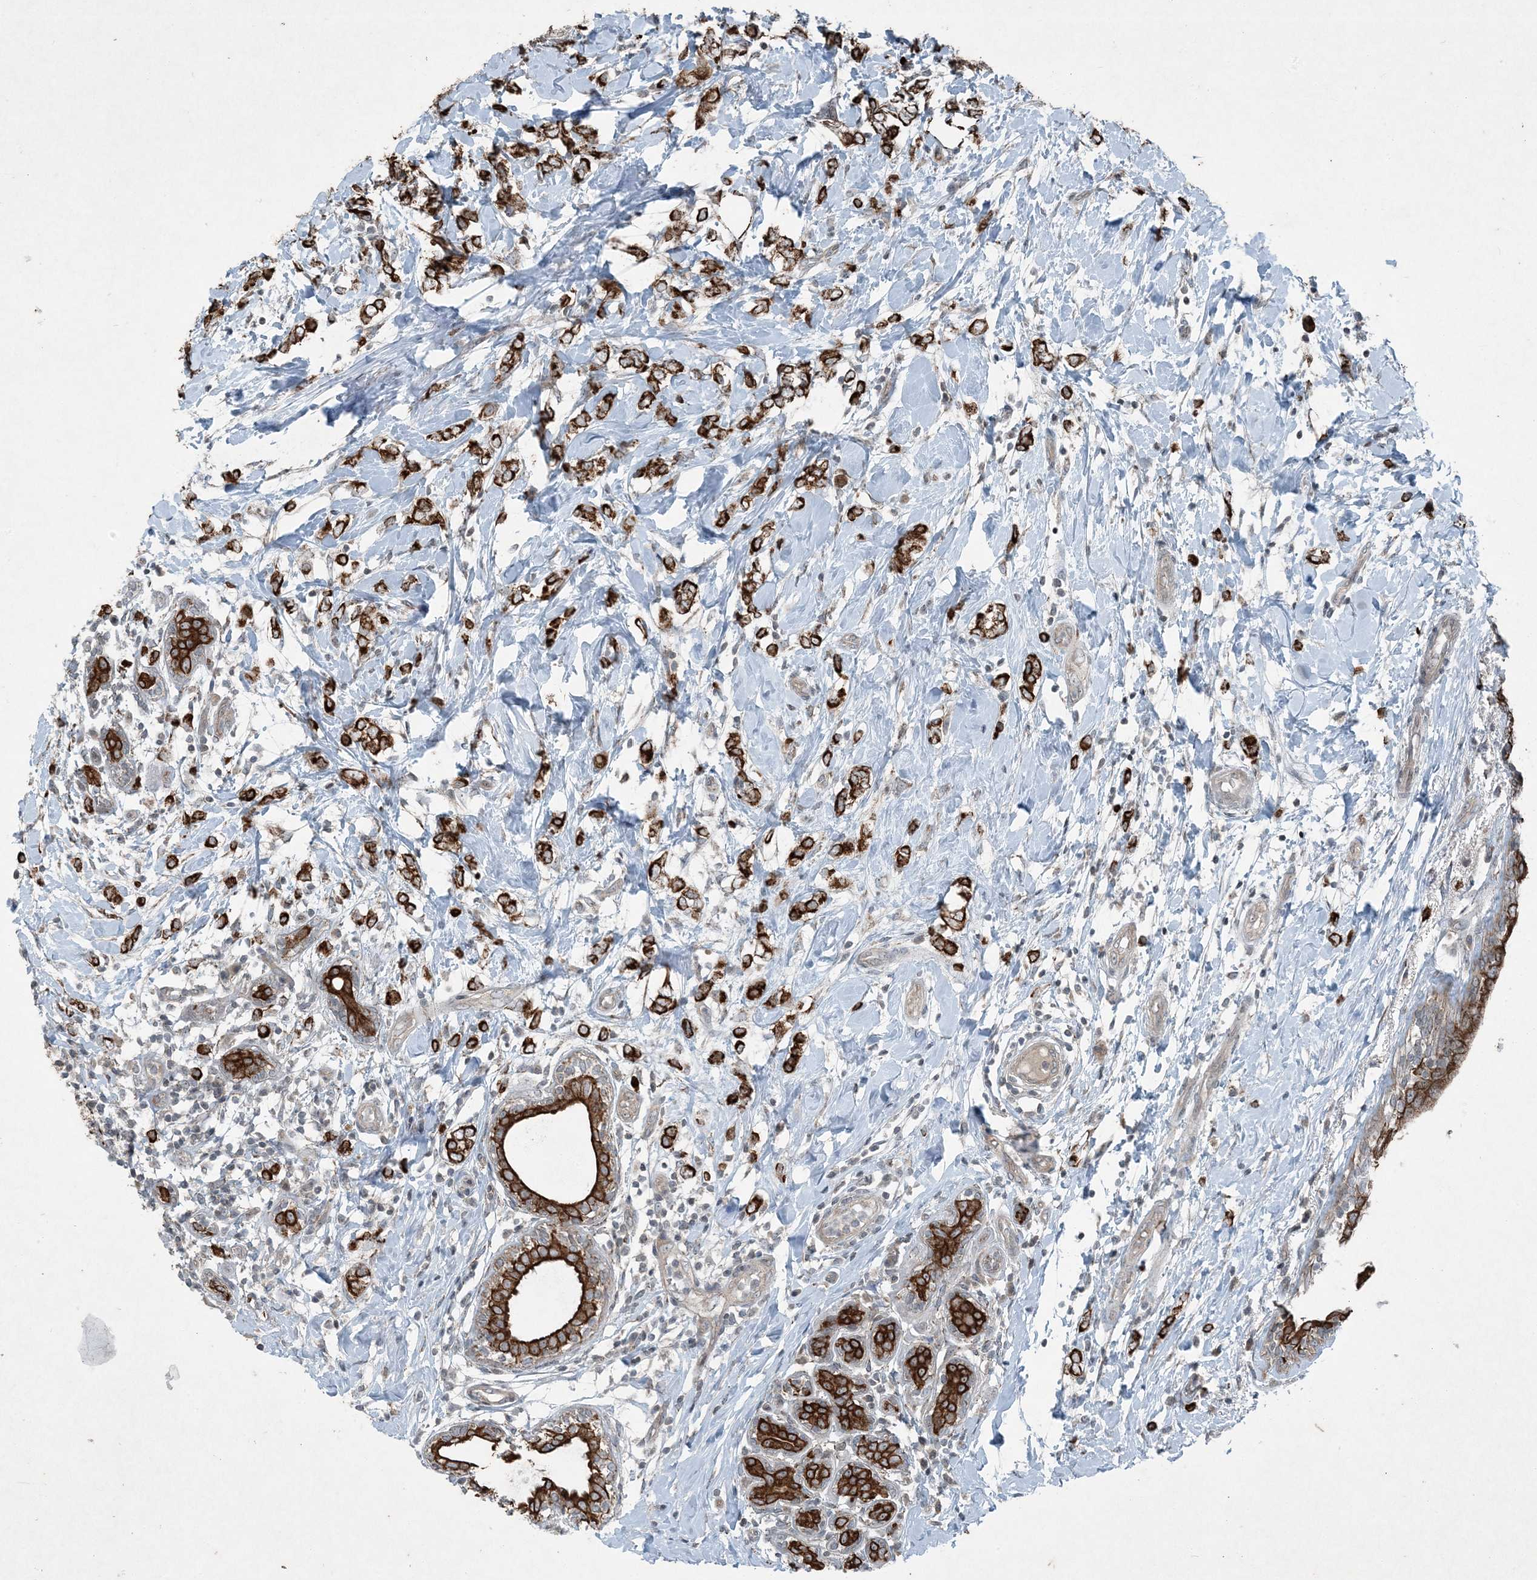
{"staining": {"intensity": "strong", "quantity": ">75%", "location": "cytoplasmic/membranous"}, "tissue": "breast cancer", "cell_type": "Tumor cells", "image_type": "cancer", "snomed": [{"axis": "morphology", "description": "Normal tissue, NOS"}, {"axis": "morphology", "description": "Lobular carcinoma"}, {"axis": "topography", "description": "Breast"}], "caption": "IHC of breast lobular carcinoma shows high levels of strong cytoplasmic/membranous expression in approximately >75% of tumor cells.", "gene": "PC", "patient": {"sex": "female", "age": 47}}